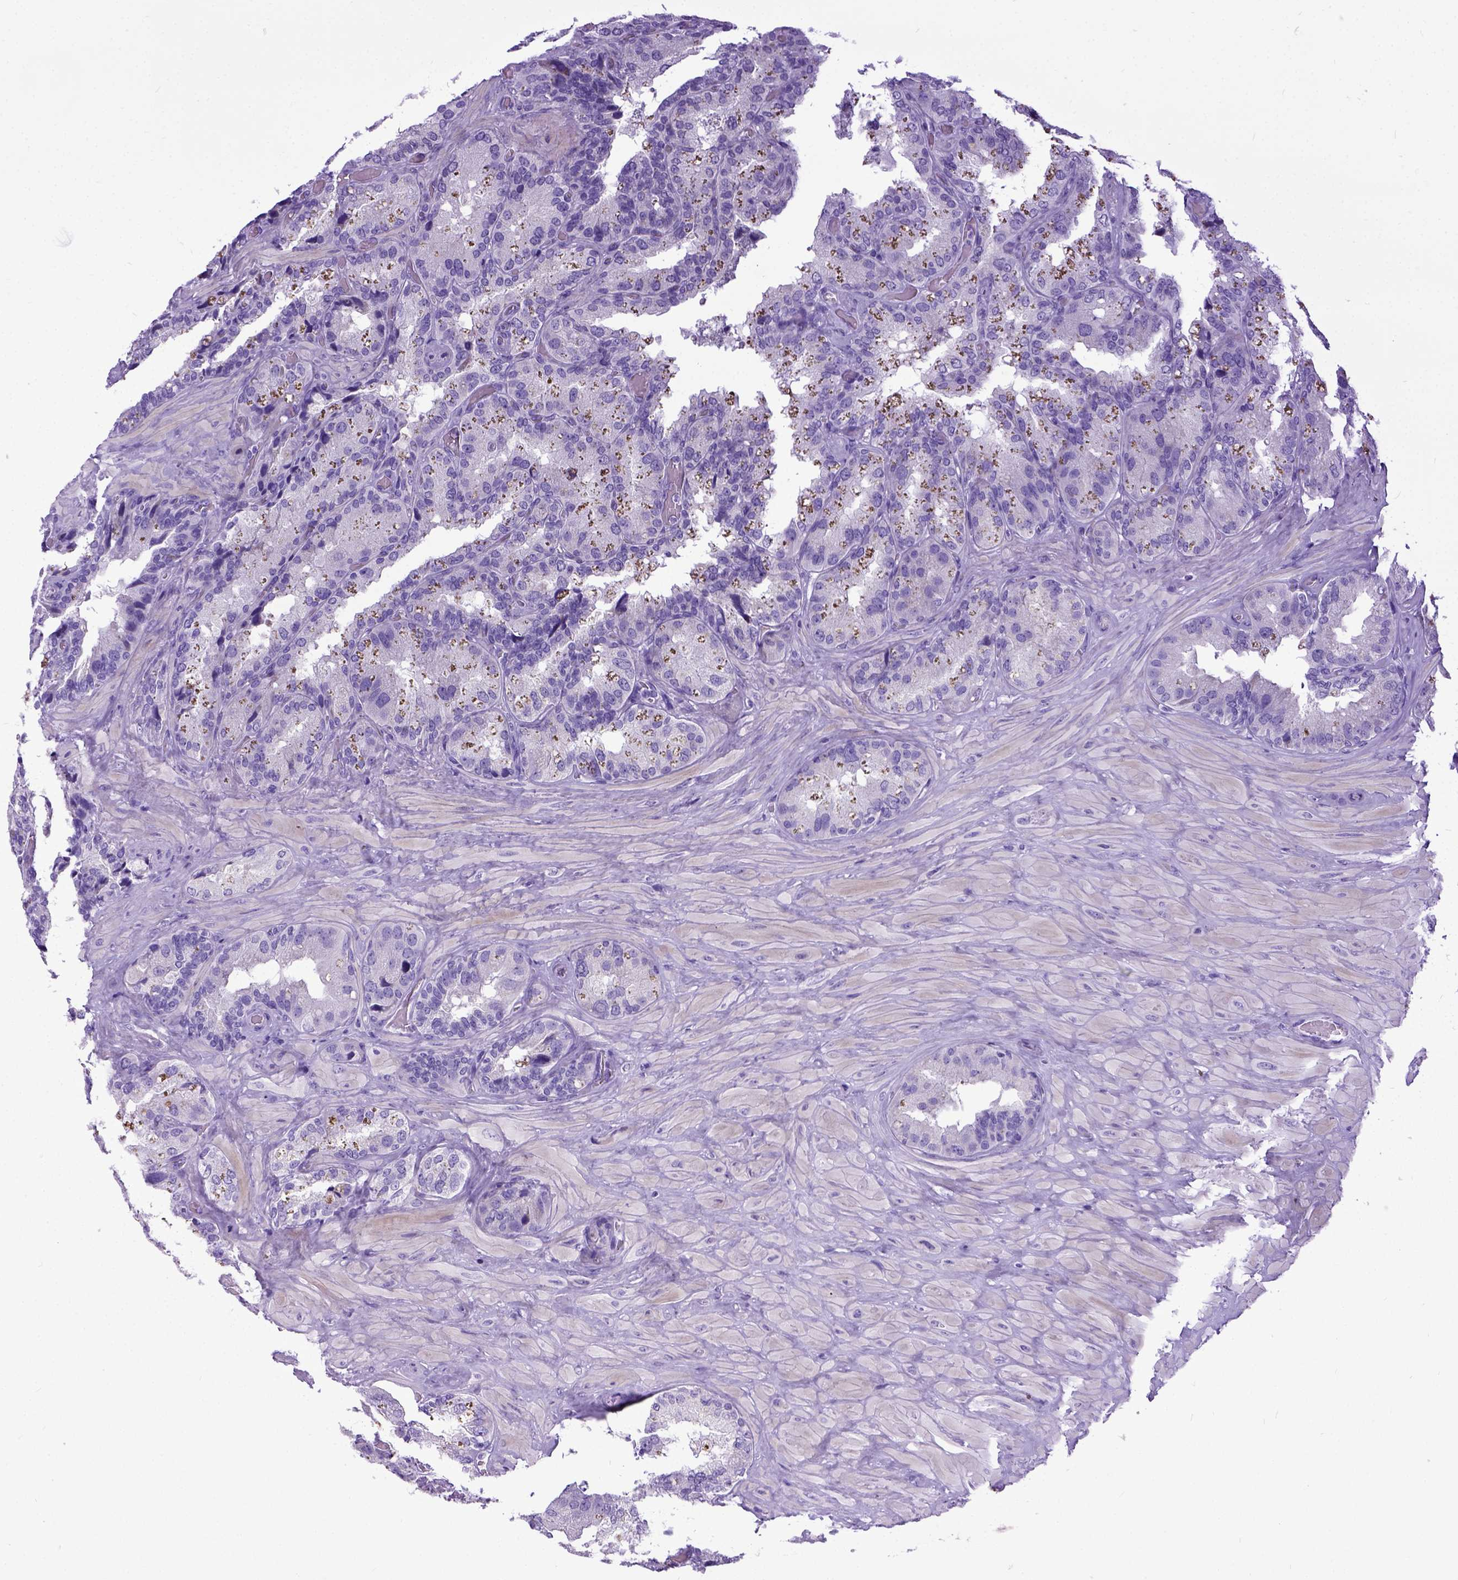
{"staining": {"intensity": "negative", "quantity": "none", "location": "none"}, "tissue": "seminal vesicle", "cell_type": "Glandular cells", "image_type": "normal", "snomed": [{"axis": "morphology", "description": "Normal tissue, NOS"}, {"axis": "topography", "description": "Seminal veicle"}], "caption": "Seminal vesicle stained for a protein using immunohistochemistry demonstrates no positivity glandular cells.", "gene": "IGF2", "patient": {"sex": "male", "age": 60}}